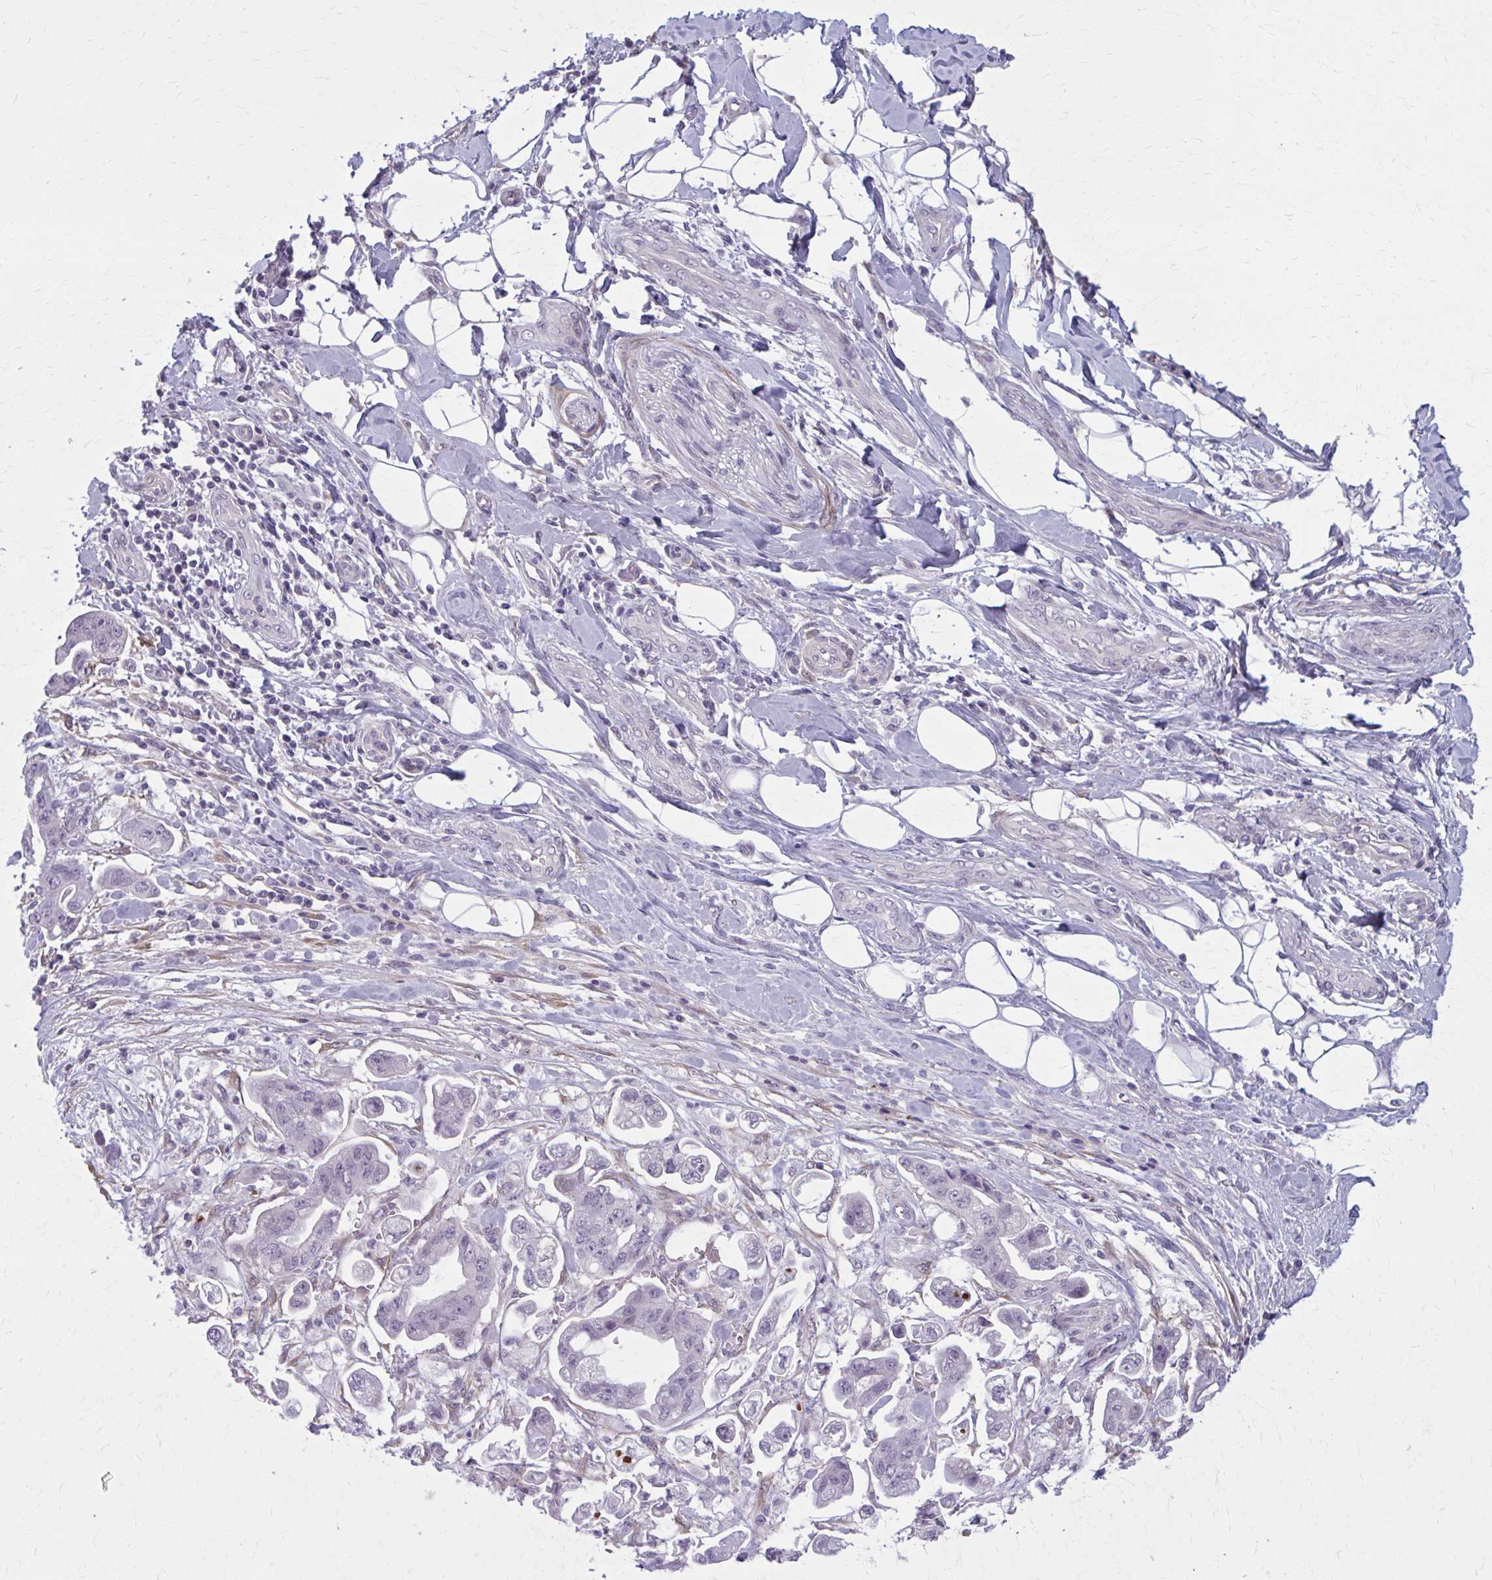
{"staining": {"intensity": "negative", "quantity": "none", "location": "none"}, "tissue": "stomach cancer", "cell_type": "Tumor cells", "image_type": "cancer", "snomed": [{"axis": "morphology", "description": "Adenocarcinoma, NOS"}, {"axis": "topography", "description": "Stomach"}], "caption": "IHC micrograph of human adenocarcinoma (stomach) stained for a protein (brown), which reveals no expression in tumor cells. (DAB IHC visualized using brightfield microscopy, high magnification).", "gene": "NUMBL", "patient": {"sex": "male", "age": 62}}